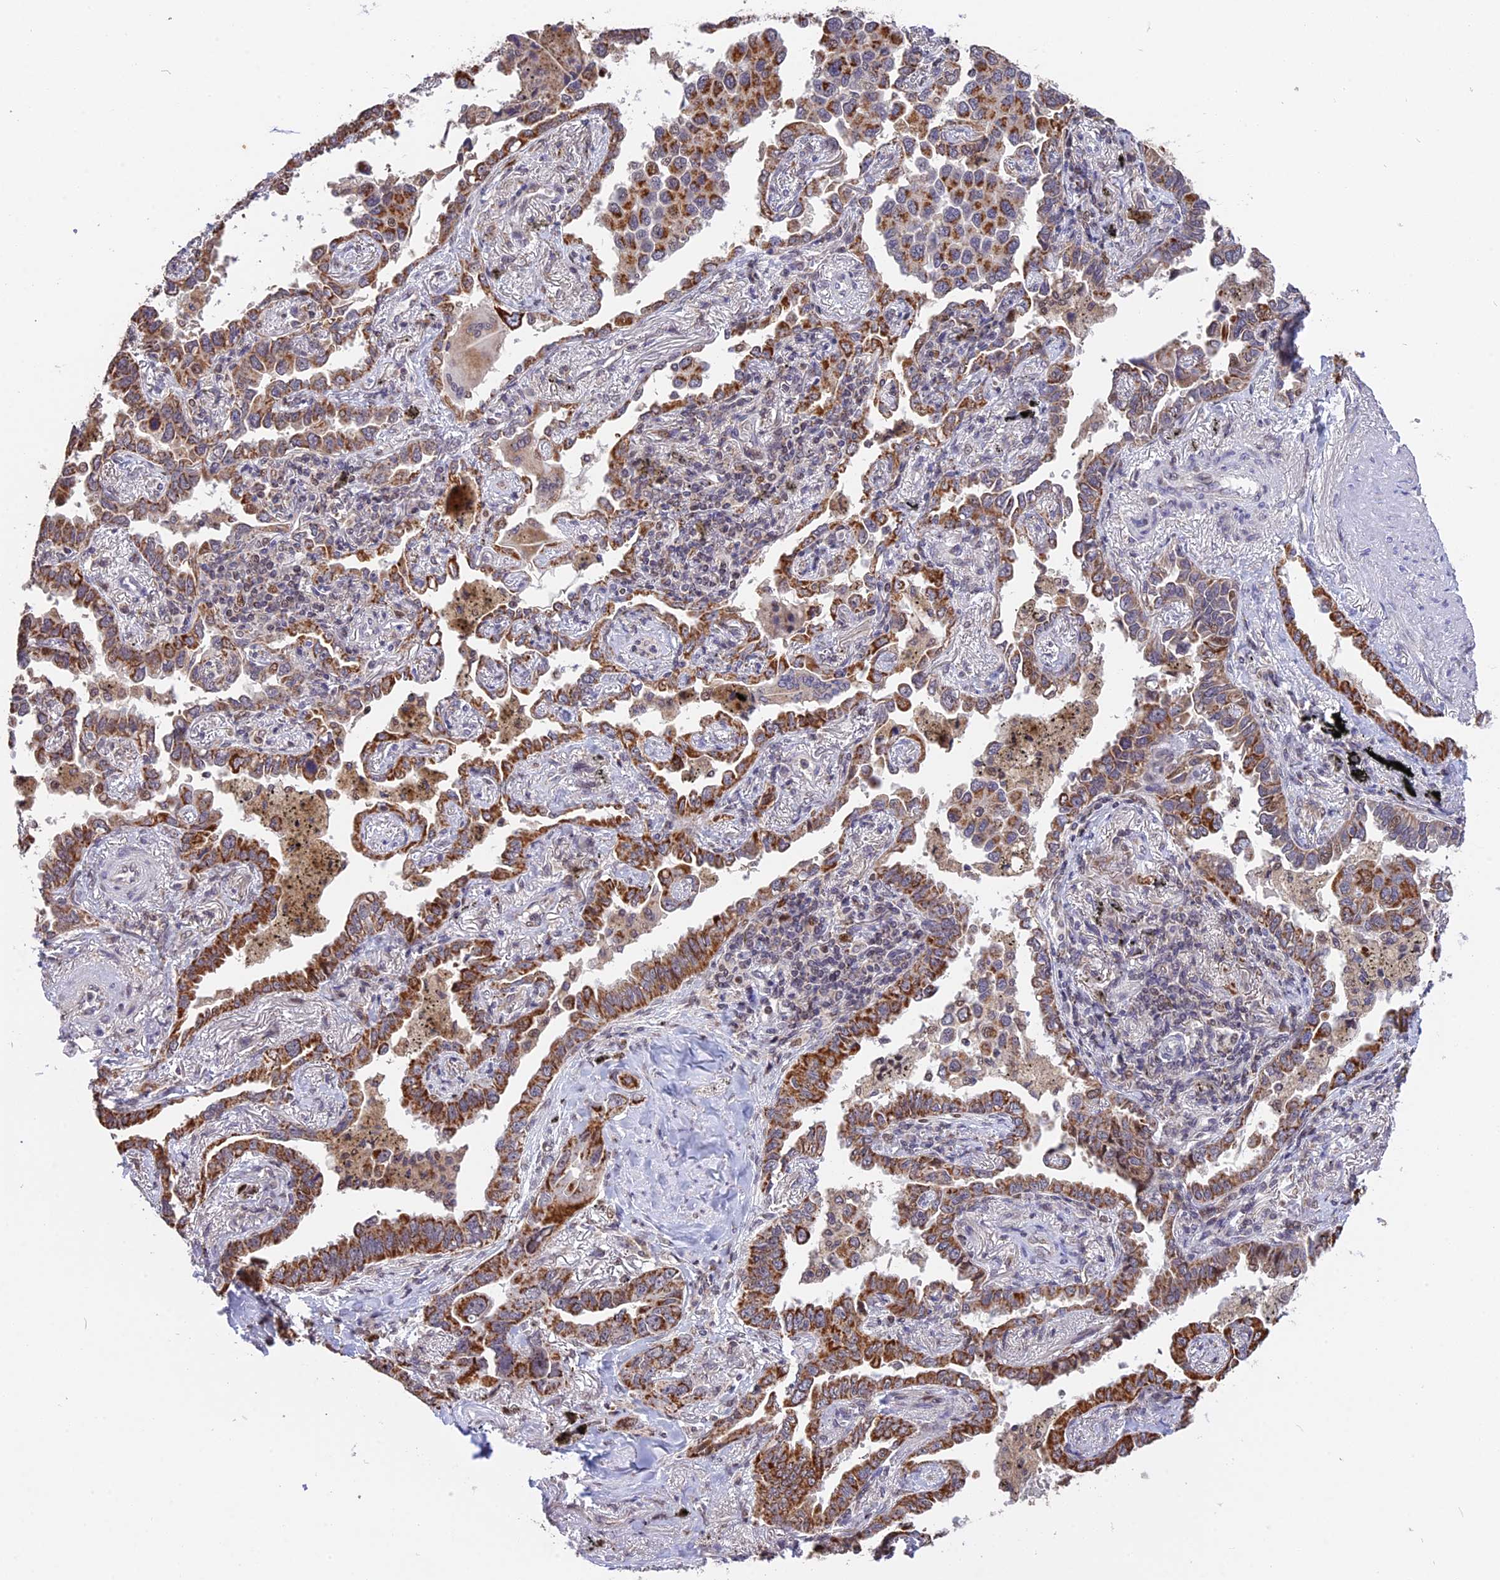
{"staining": {"intensity": "strong", "quantity": ">75%", "location": "cytoplasmic/membranous"}, "tissue": "lung cancer", "cell_type": "Tumor cells", "image_type": "cancer", "snomed": [{"axis": "morphology", "description": "Adenocarcinoma, NOS"}, {"axis": "topography", "description": "Lung"}], "caption": "An image of lung adenocarcinoma stained for a protein displays strong cytoplasmic/membranous brown staining in tumor cells. Ihc stains the protein in brown and the nuclei are stained blue.", "gene": "RERGL", "patient": {"sex": "male", "age": 67}}